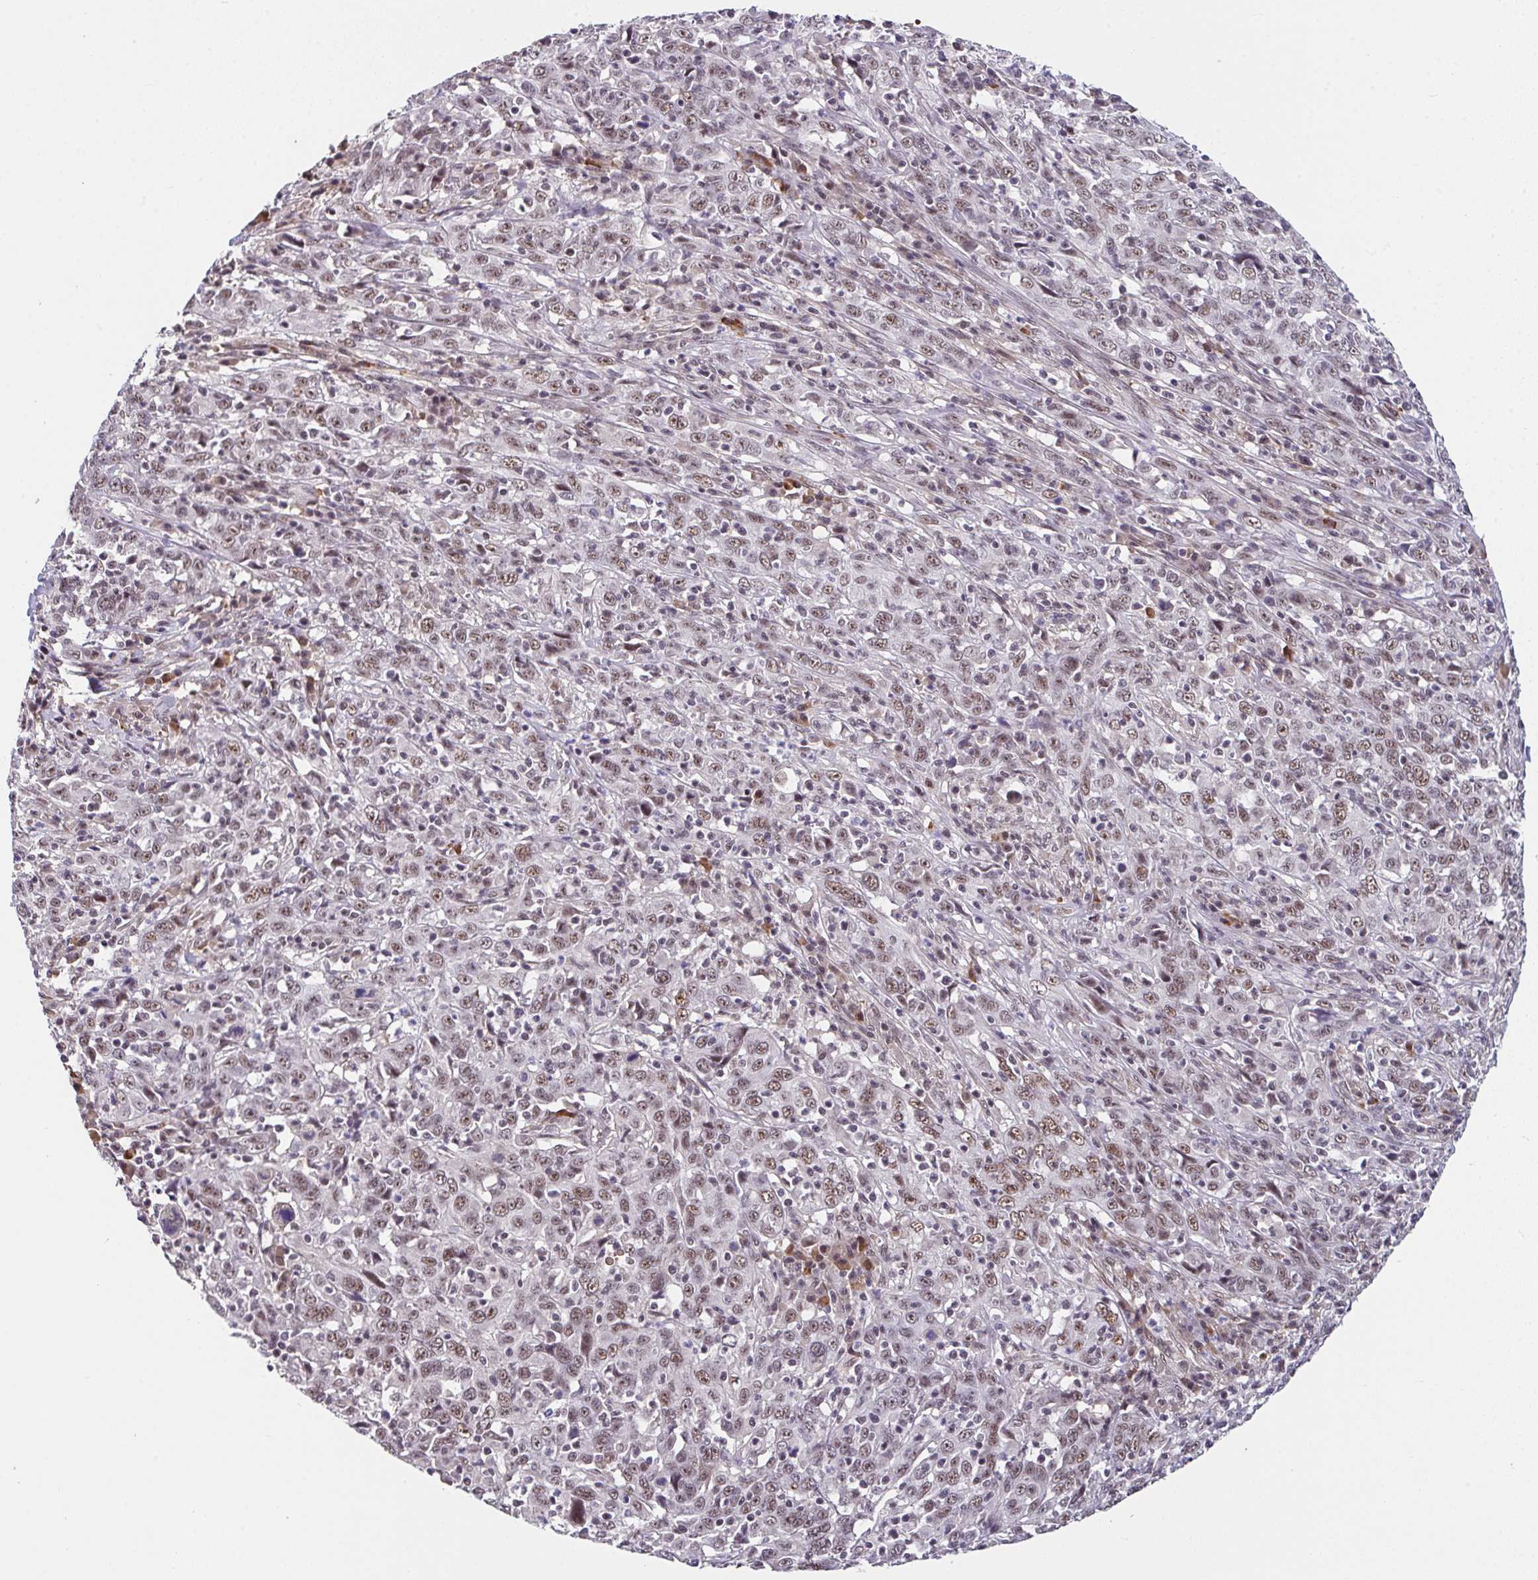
{"staining": {"intensity": "moderate", "quantity": ">75%", "location": "nuclear"}, "tissue": "cervical cancer", "cell_type": "Tumor cells", "image_type": "cancer", "snomed": [{"axis": "morphology", "description": "Squamous cell carcinoma, NOS"}, {"axis": "topography", "description": "Cervix"}], "caption": "Cervical cancer tissue shows moderate nuclear expression in about >75% of tumor cells (DAB (3,3'-diaminobenzidine) = brown stain, brightfield microscopy at high magnification).", "gene": "RBBP6", "patient": {"sex": "female", "age": 46}}